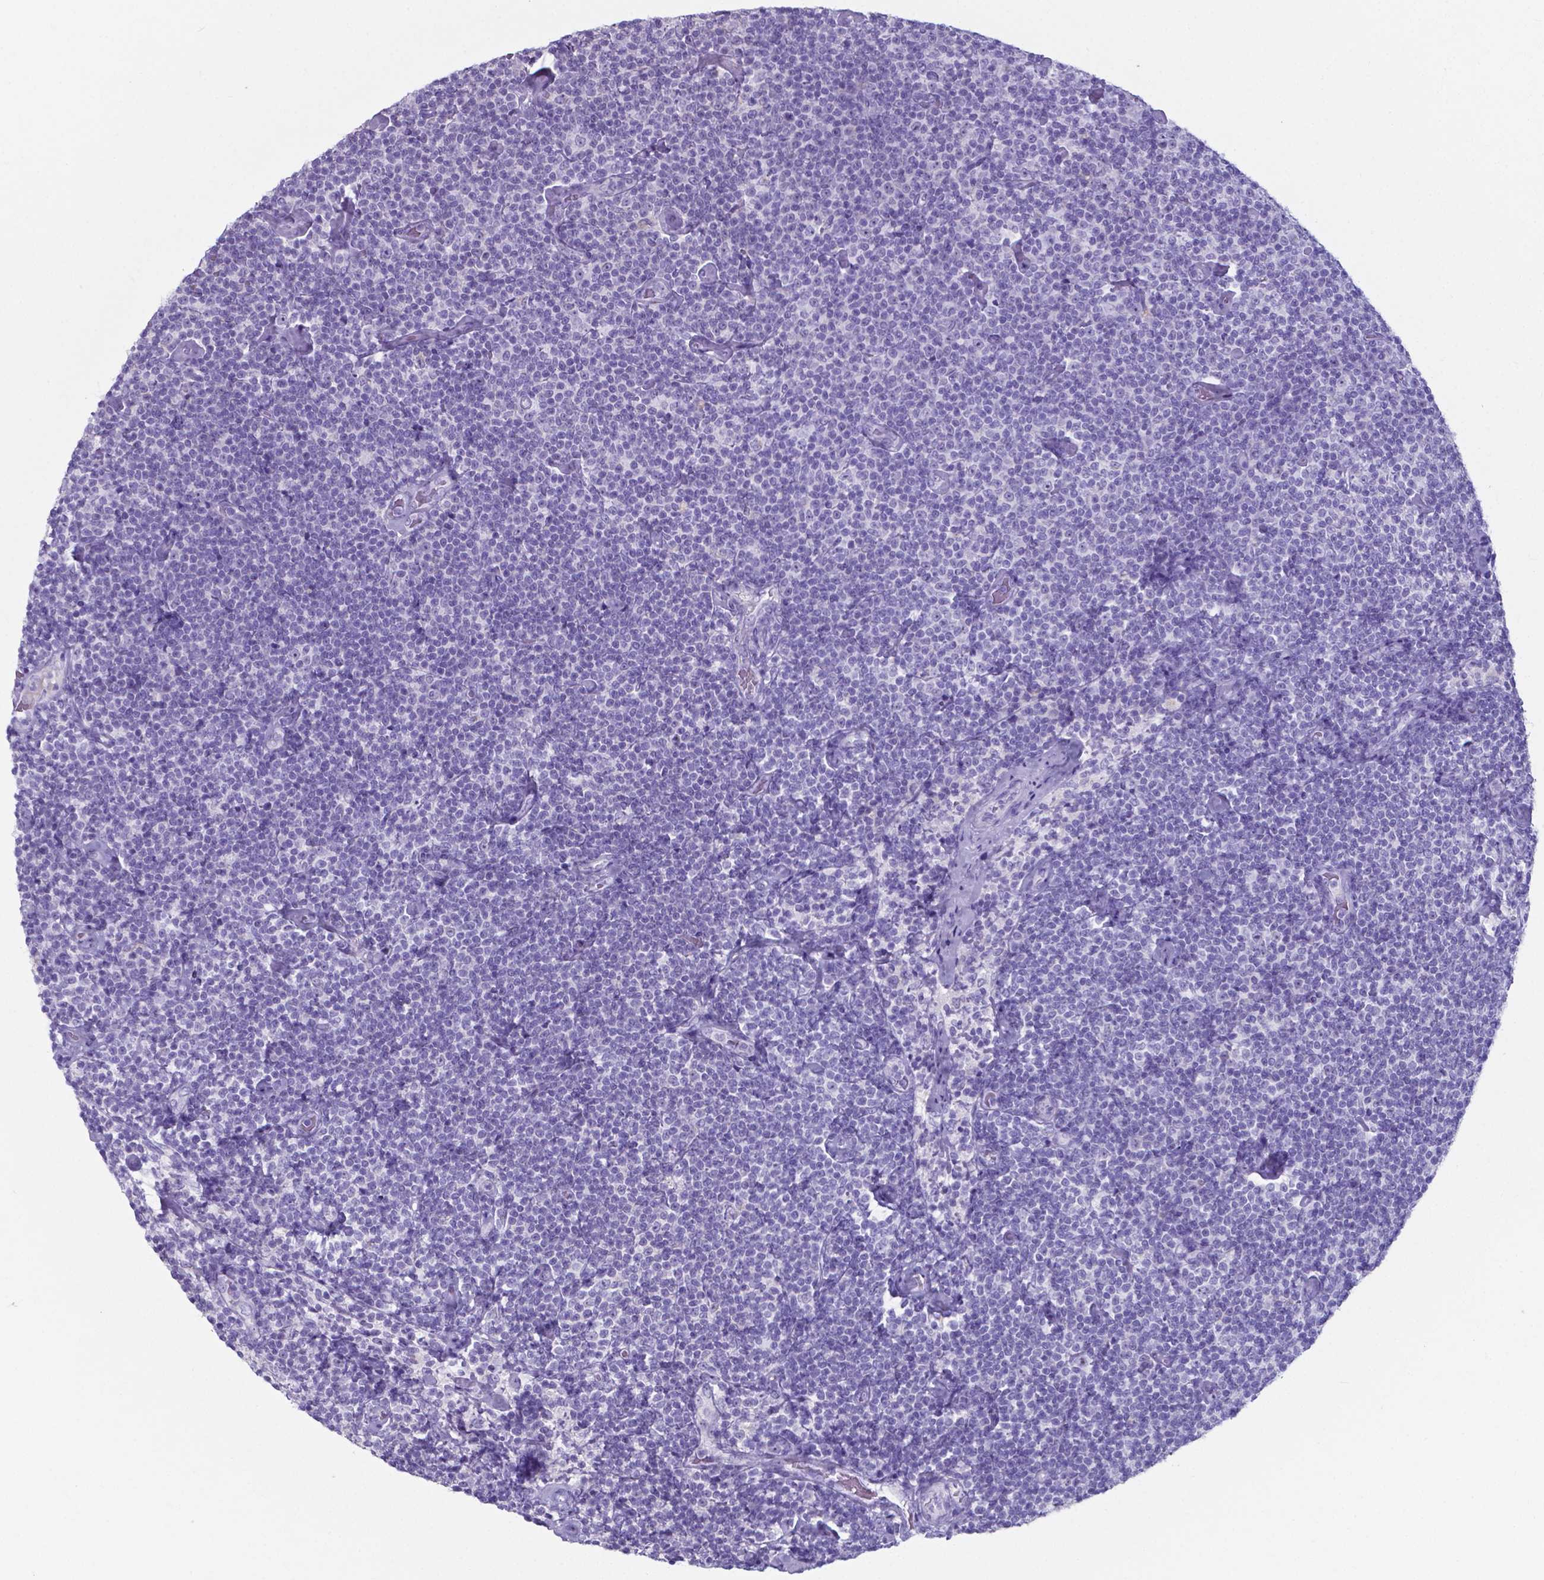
{"staining": {"intensity": "negative", "quantity": "none", "location": "none"}, "tissue": "lymphoma", "cell_type": "Tumor cells", "image_type": "cancer", "snomed": [{"axis": "morphology", "description": "Malignant lymphoma, non-Hodgkin's type, Low grade"}, {"axis": "topography", "description": "Lymph node"}], "caption": "There is no significant expression in tumor cells of low-grade malignant lymphoma, non-Hodgkin's type.", "gene": "AP5B1", "patient": {"sex": "male", "age": 81}}